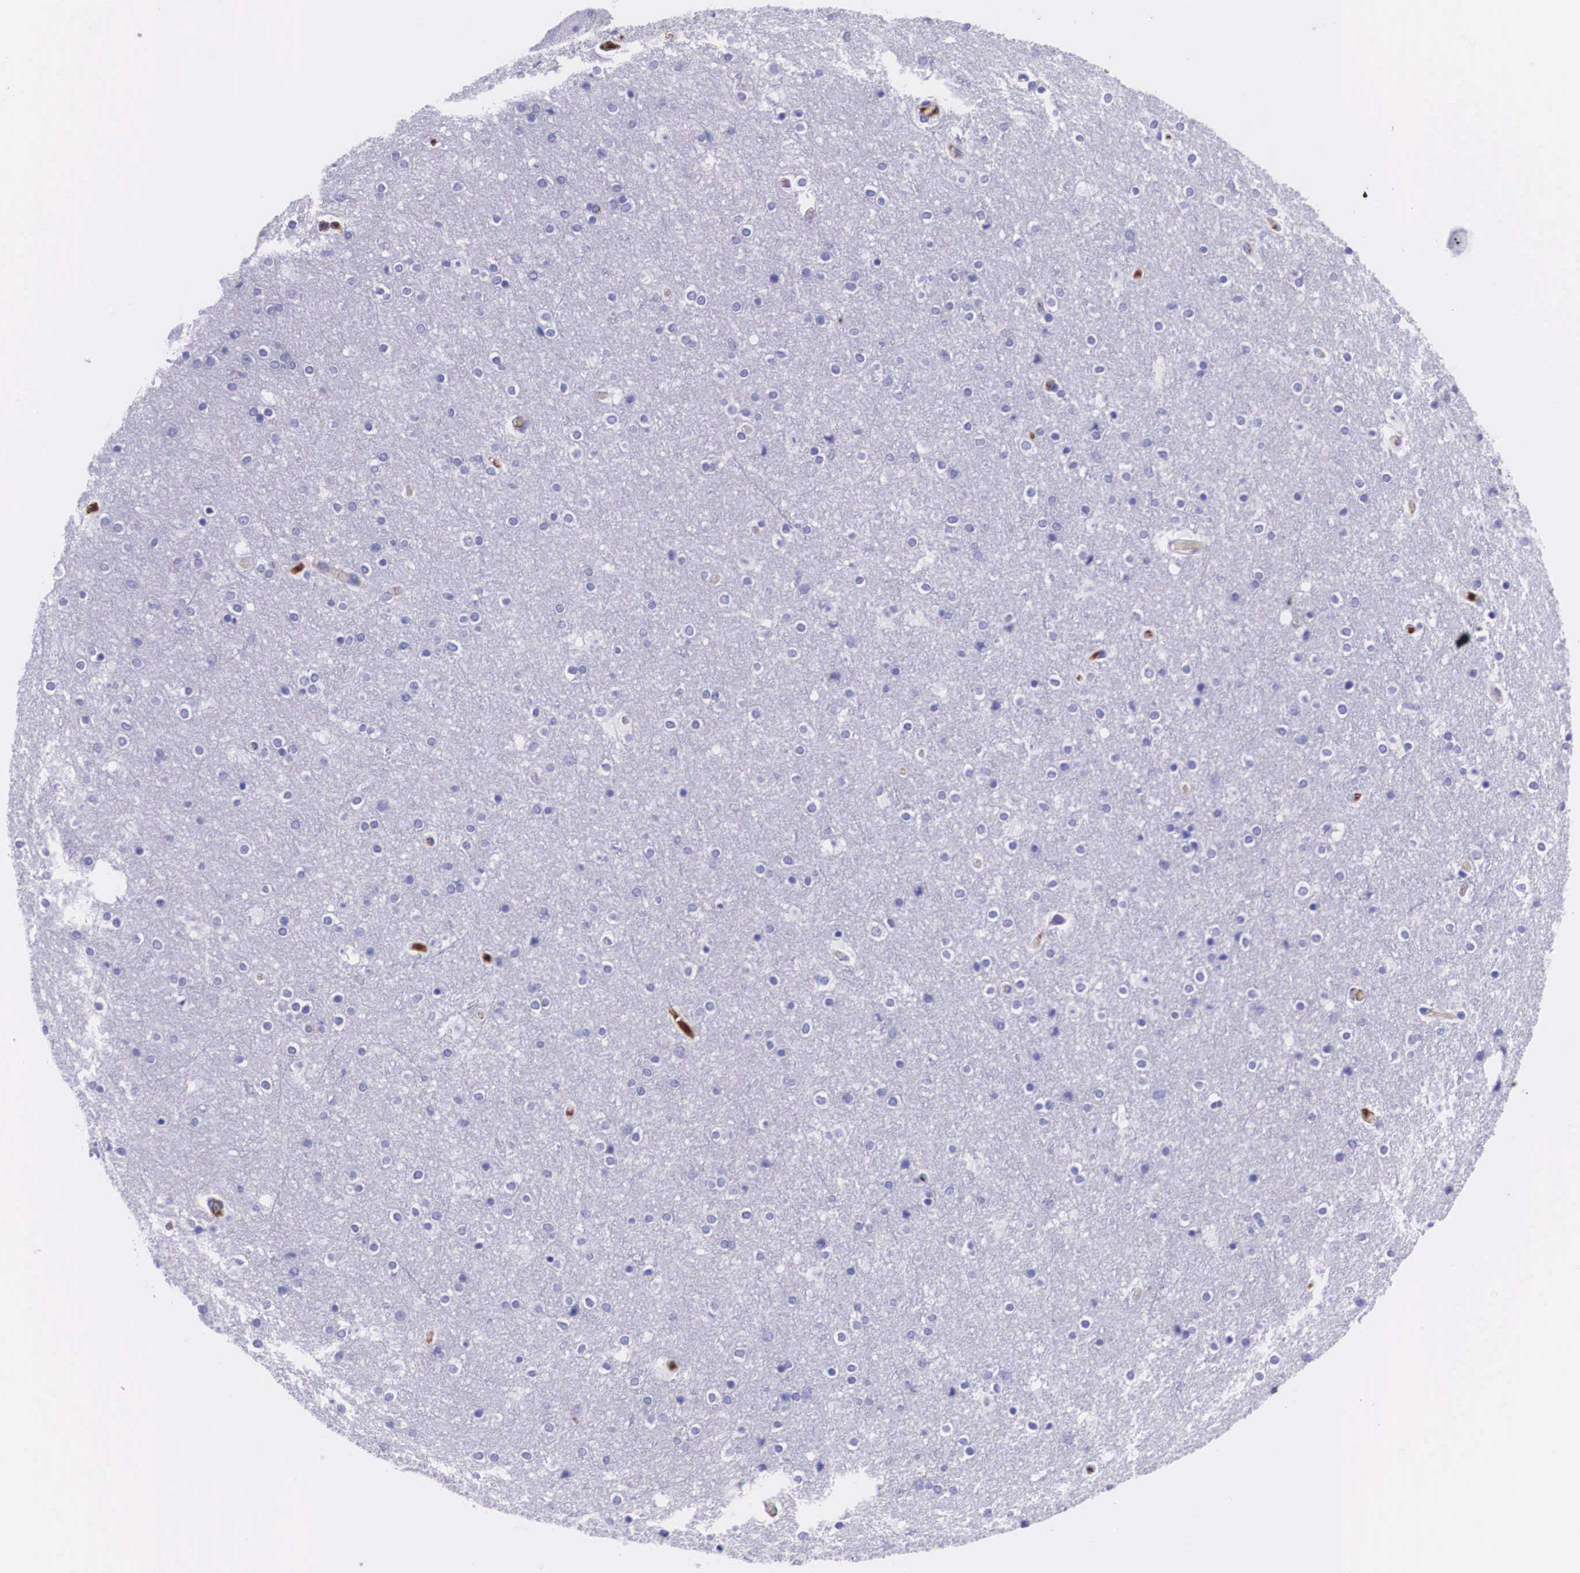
{"staining": {"intensity": "moderate", "quantity": "<25%", "location": "cytoplasmic/membranous"}, "tissue": "cerebral cortex", "cell_type": "Endothelial cells", "image_type": "normal", "snomed": [{"axis": "morphology", "description": "Normal tissue, NOS"}, {"axis": "topography", "description": "Cerebral cortex"}], "caption": "Endothelial cells display low levels of moderate cytoplasmic/membranous staining in approximately <25% of cells in benign human cerebral cortex.", "gene": "PLG", "patient": {"sex": "female", "age": 54}}